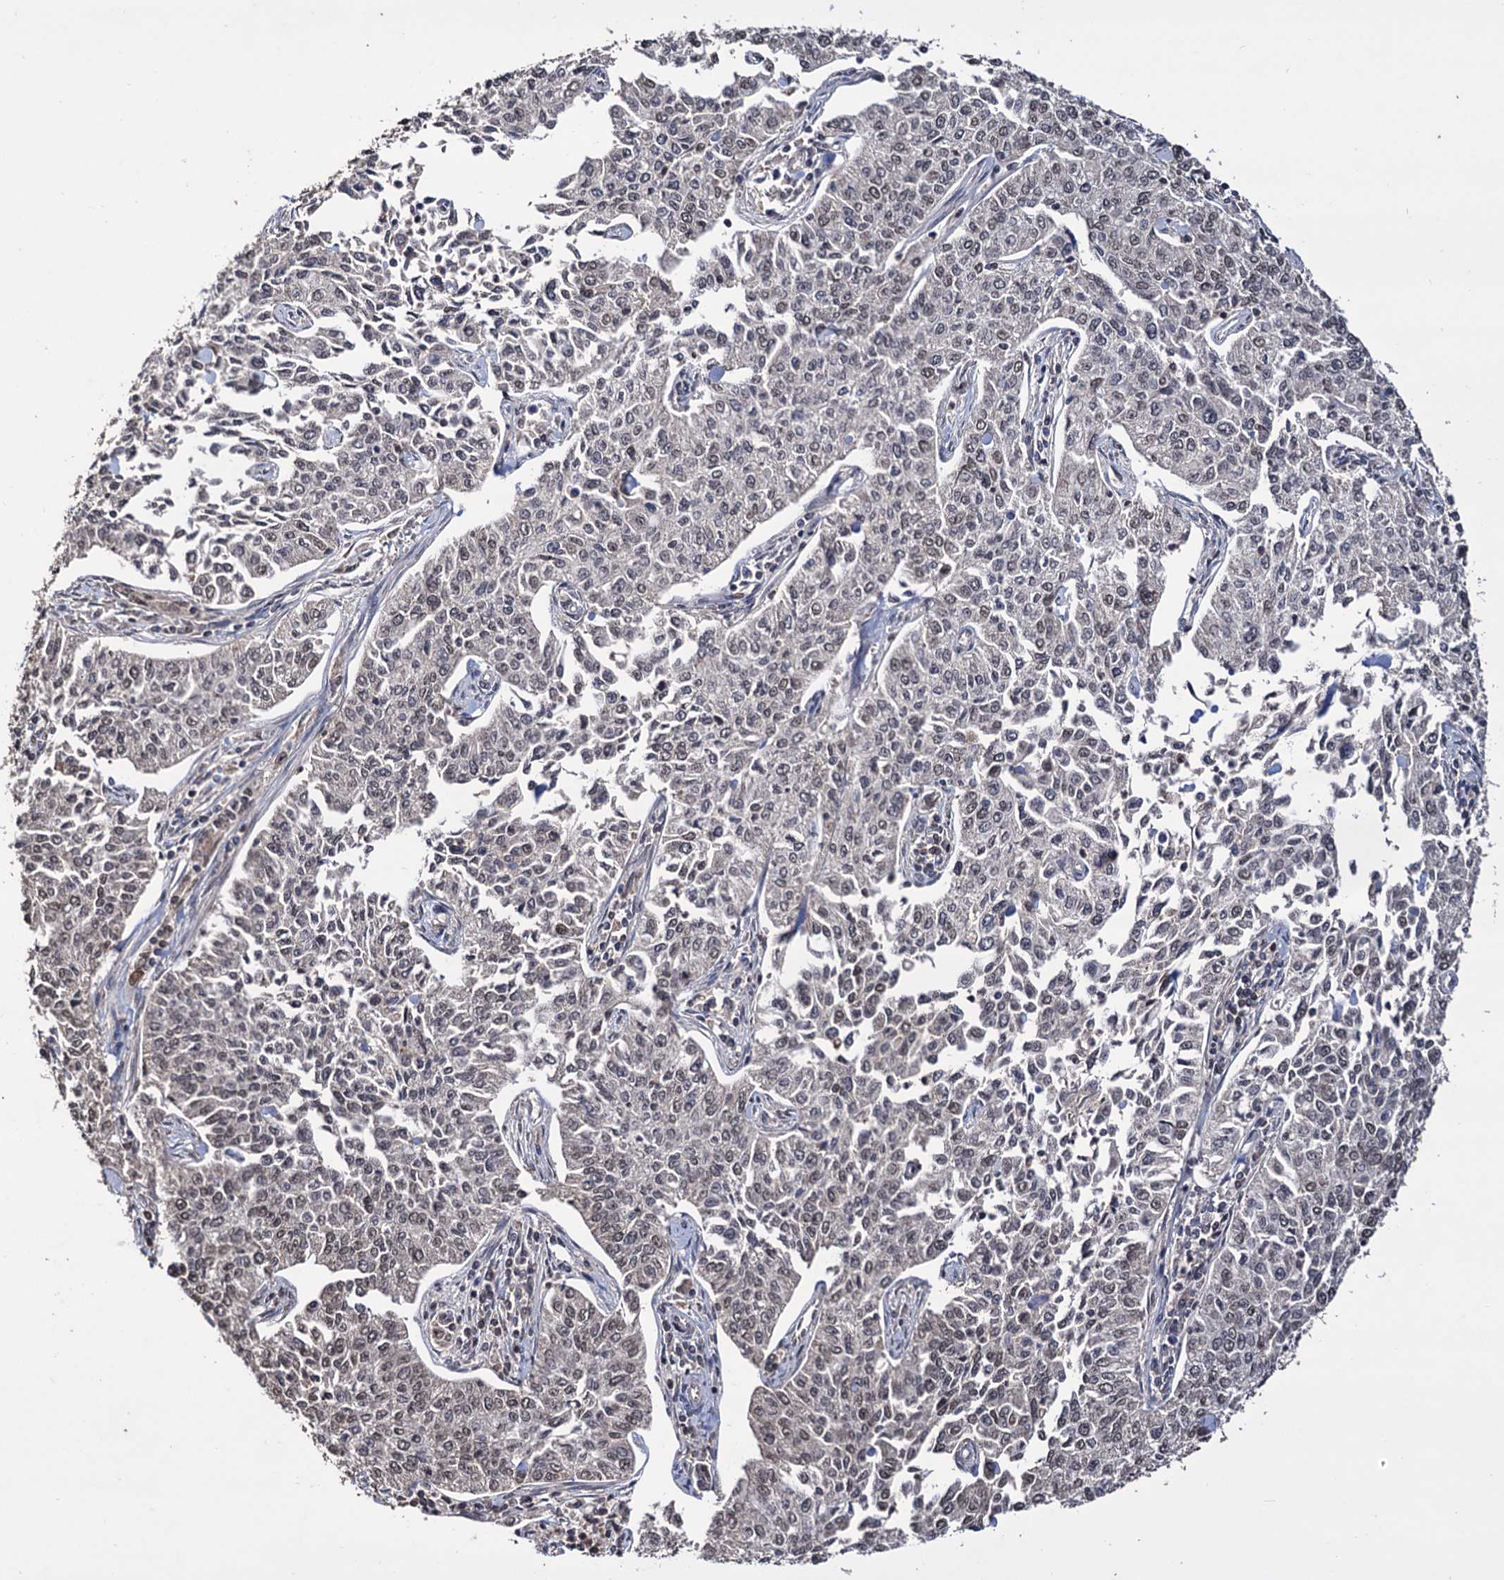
{"staining": {"intensity": "weak", "quantity": "<25%", "location": "nuclear"}, "tissue": "cervical cancer", "cell_type": "Tumor cells", "image_type": "cancer", "snomed": [{"axis": "morphology", "description": "Squamous cell carcinoma, NOS"}, {"axis": "topography", "description": "Cervix"}], "caption": "This is an immunohistochemistry image of cervical squamous cell carcinoma. There is no staining in tumor cells.", "gene": "KLF5", "patient": {"sex": "female", "age": 35}}